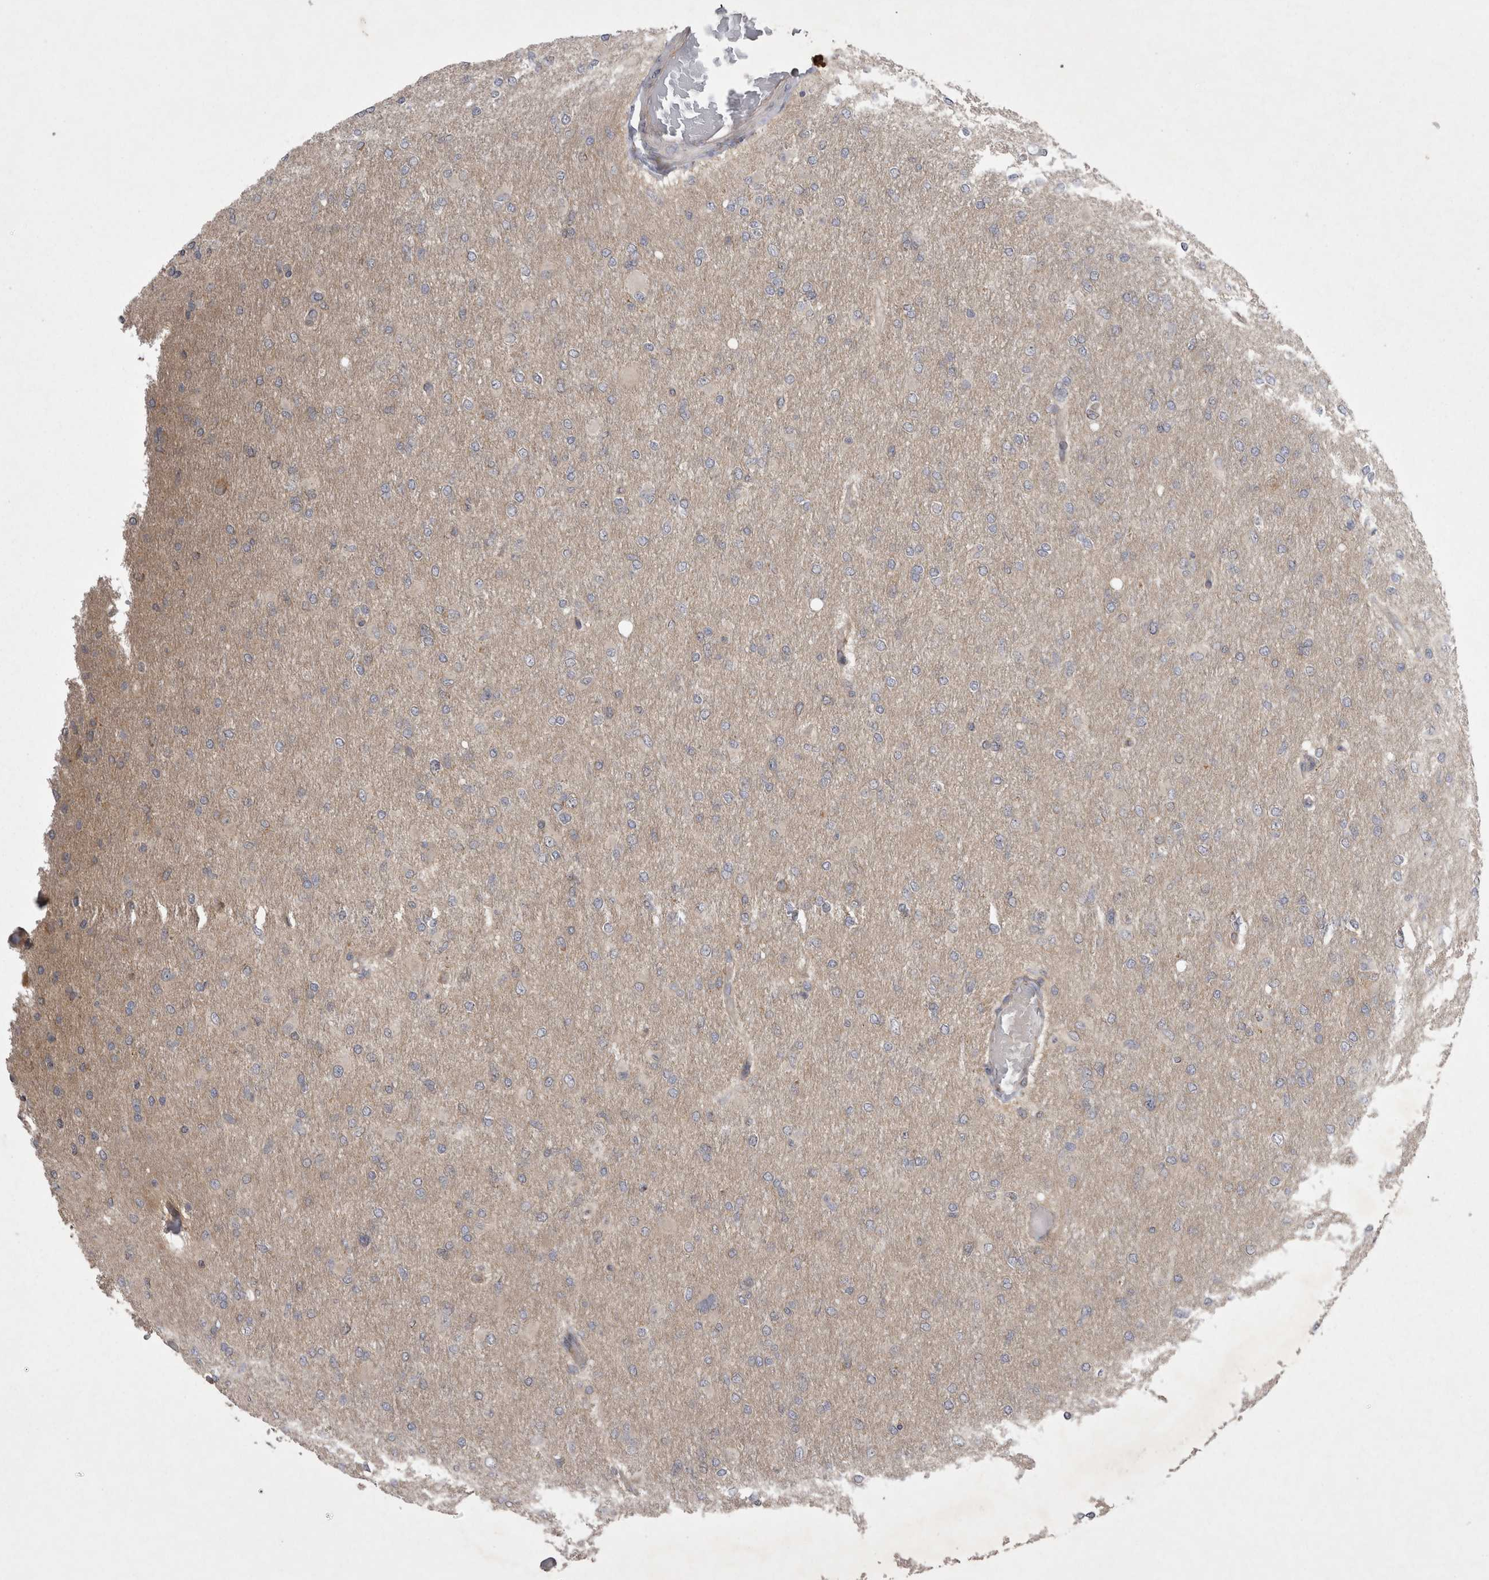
{"staining": {"intensity": "negative", "quantity": "none", "location": "none"}, "tissue": "glioma", "cell_type": "Tumor cells", "image_type": "cancer", "snomed": [{"axis": "morphology", "description": "Glioma, malignant, High grade"}, {"axis": "topography", "description": "Cerebral cortex"}], "caption": "Tumor cells are negative for protein expression in human glioma.", "gene": "TSPOAP1", "patient": {"sex": "female", "age": 36}}